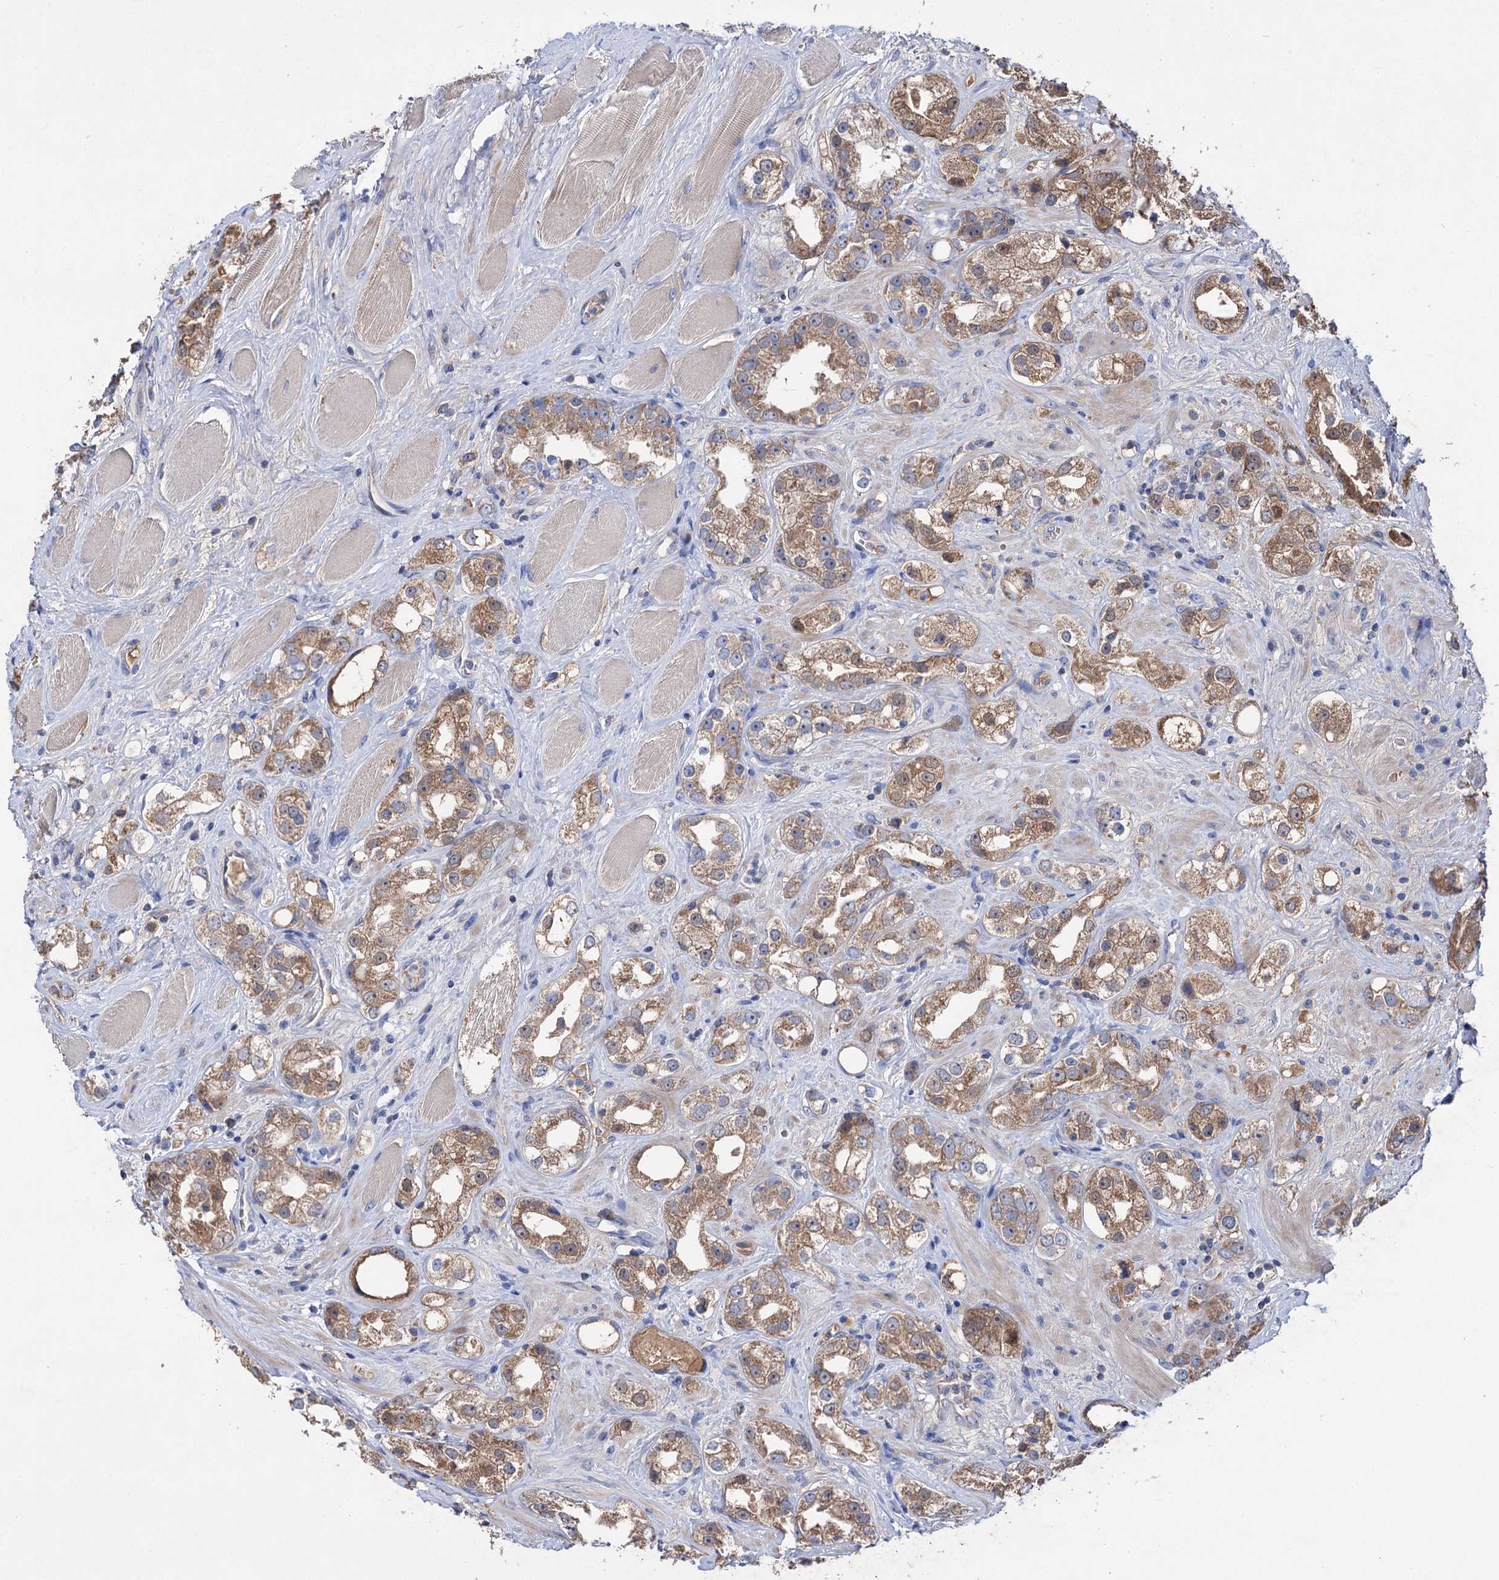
{"staining": {"intensity": "moderate", "quantity": ">75%", "location": "cytoplasmic/membranous"}, "tissue": "prostate cancer", "cell_type": "Tumor cells", "image_type": "cancer", "snomed": [{"axis": "morphology", "description": "Adenocarcinoma, NOS"}, {"axis": "topography", "description": "Prostate"}], "caption": "Immunohistochemical staining of prostate cancer displays medium levels of moderate cytoplasmic/membranous positivity in about >75% of tumor cells. The protein is shown in brown color, while the nuclei are stained blue.", "gene": "CLPB", "patient": {"sex": "male", "age": 79}}